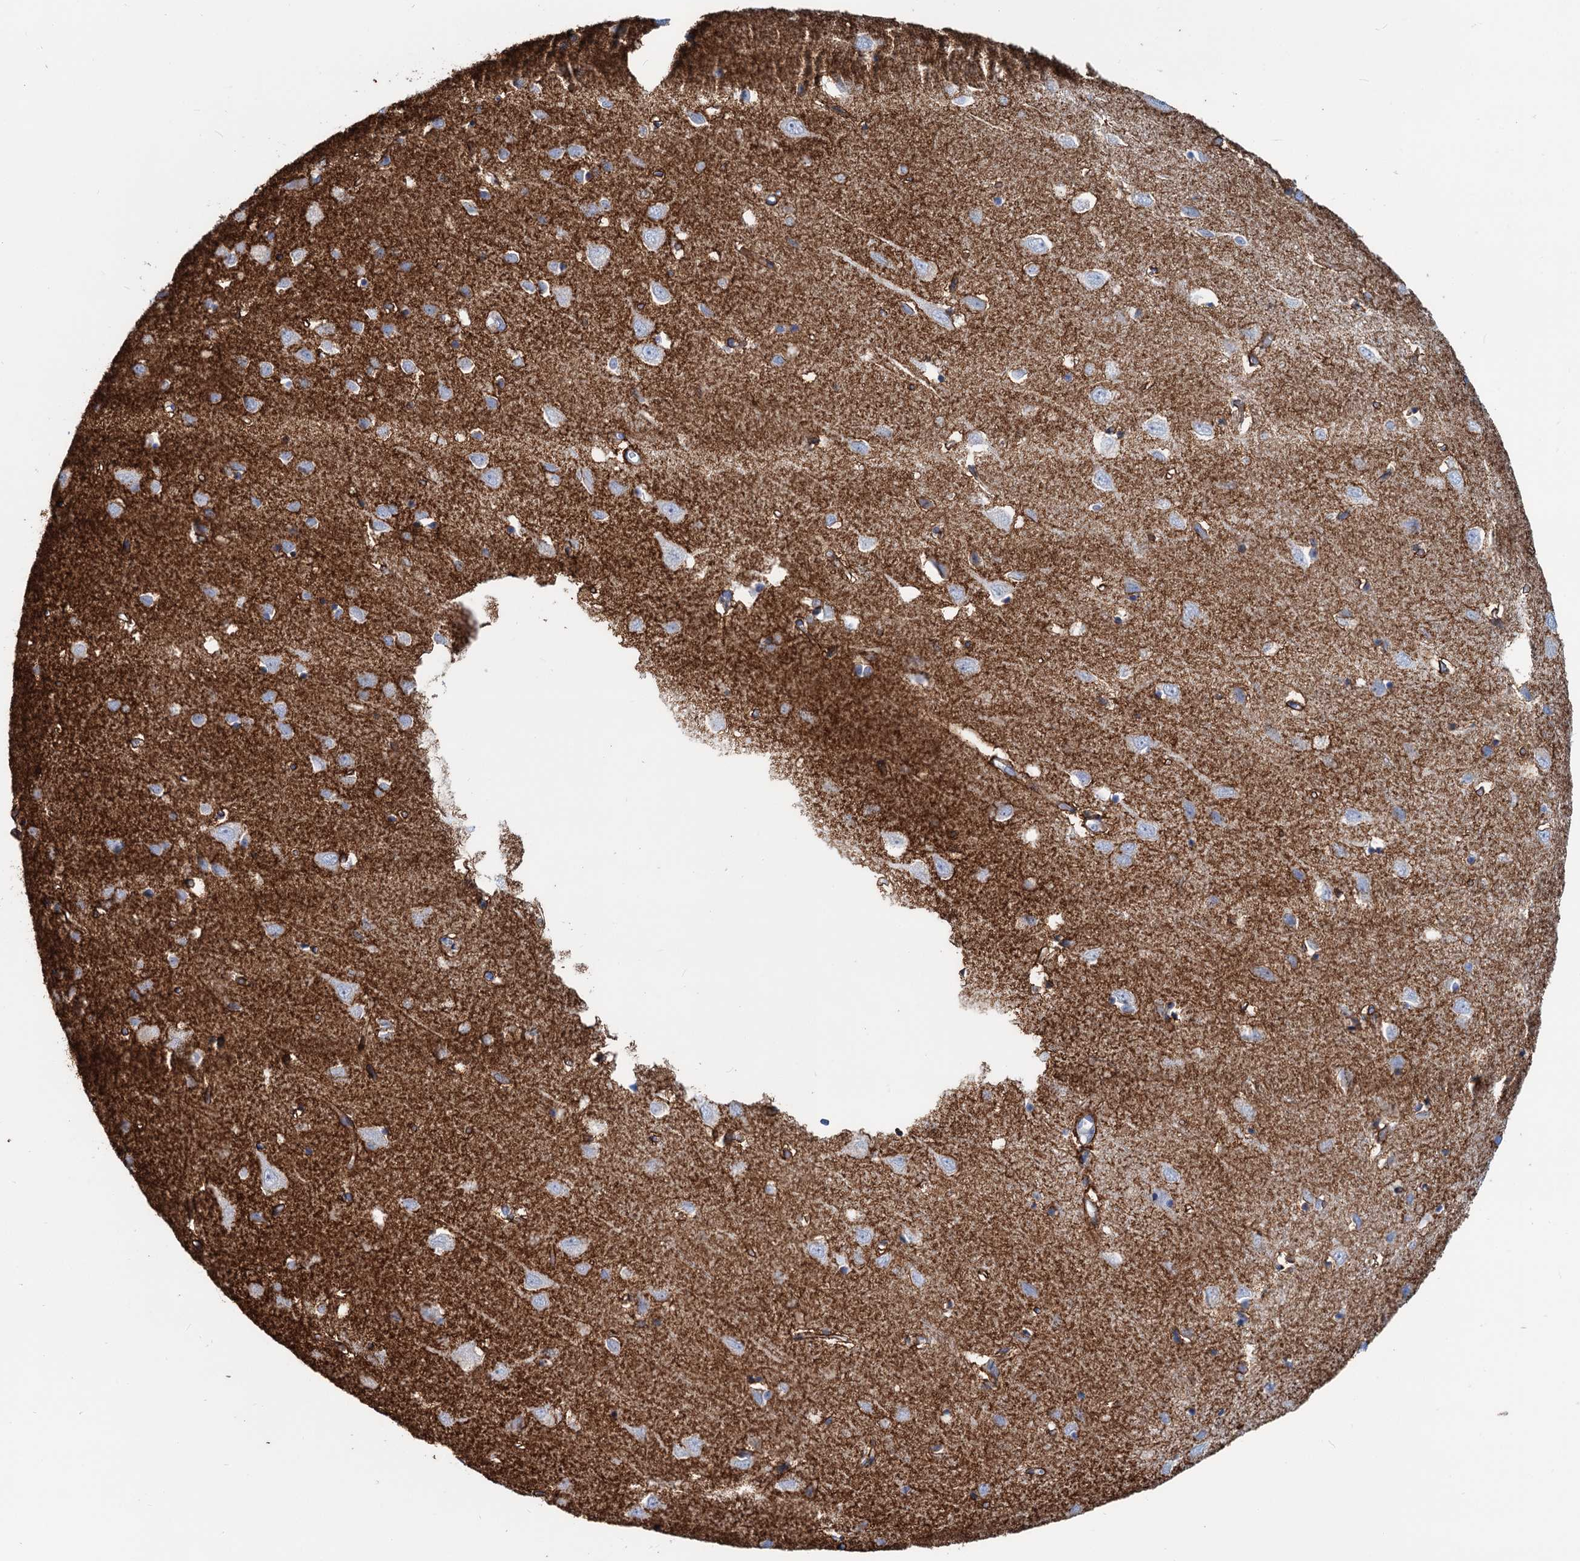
{"staining": {"intensity": "moderate", "quantity": ">75%", "location": "cytoplasmic/membranous"}, "tissue": "cerebral cortex", "cell_type": "Endothelial cells", "image_type": "normal", "snomed": [{"axis": "morphology", "description": "Normal tissue, NOS"}, {"axis": "topography", "description": "Cerebral cortex"}], "caption": "DAB immunohistochemical staining of benign human cerebral cortex reveals moderate cytoplasmic/membranous protein expression in approximately >75% of endothelial cells.", "gene": "SLC1A3", "patient": {"sex": "female", "age": 64}}